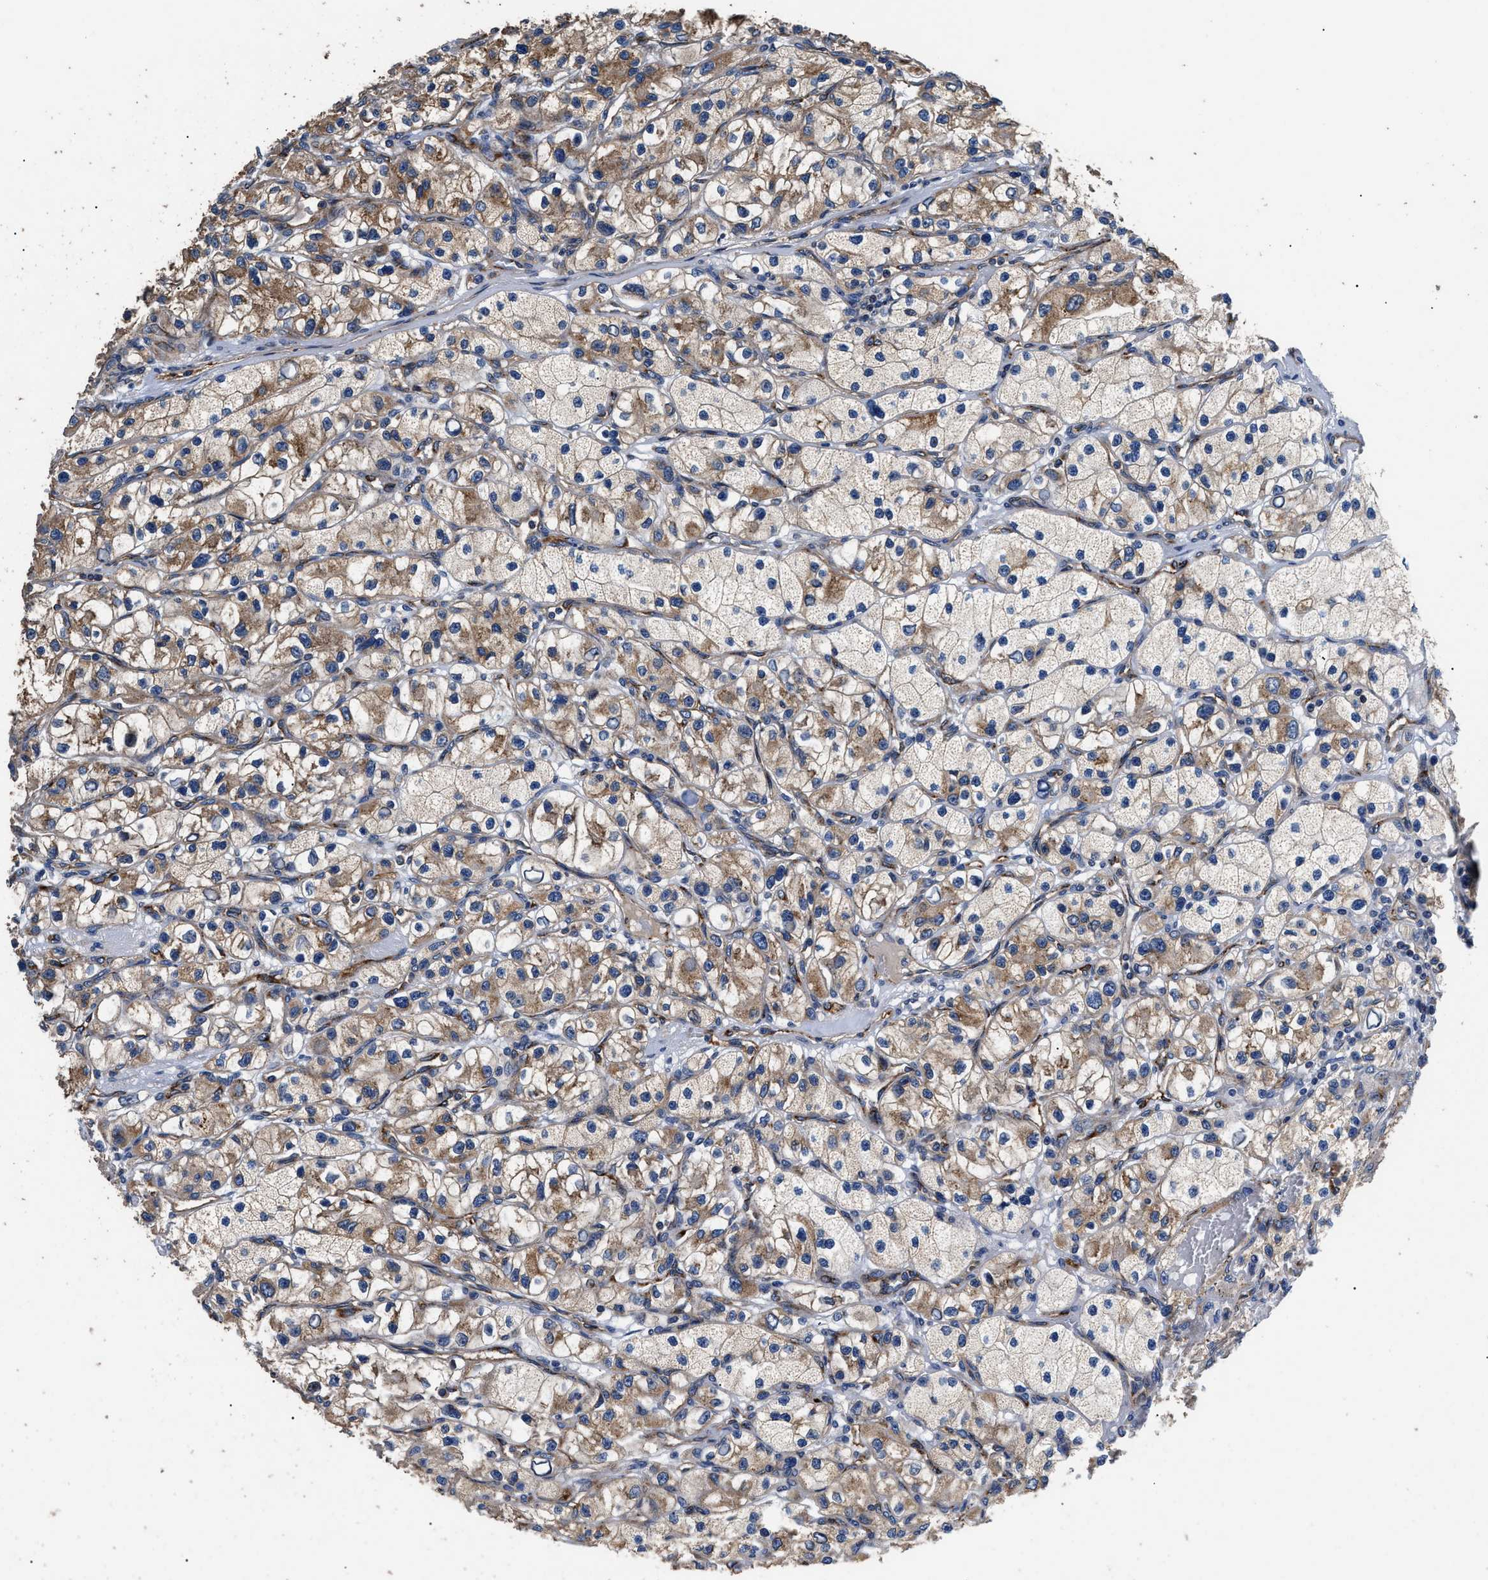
{"staining": {"intensity": "moderate", "quantity": "25%-75%", "location": "cytoplasmic/membranous"}, "tissue": "renal cancer", "cell_type": "Tumor cells", "image_type": "cancer", "snomed": [{"axis": "morphology", "description": "Adenocarcinoma, NOS"}, {"axis": "topography", "description": "Kidney"}], "caption": "The immunohistochemical stain labels moderate cytoplasmic/membranous staining in tumor cells of renal cancer tissue.", "gene": "DHRS7B", "patient": {"sex": "female", "age": 57}}